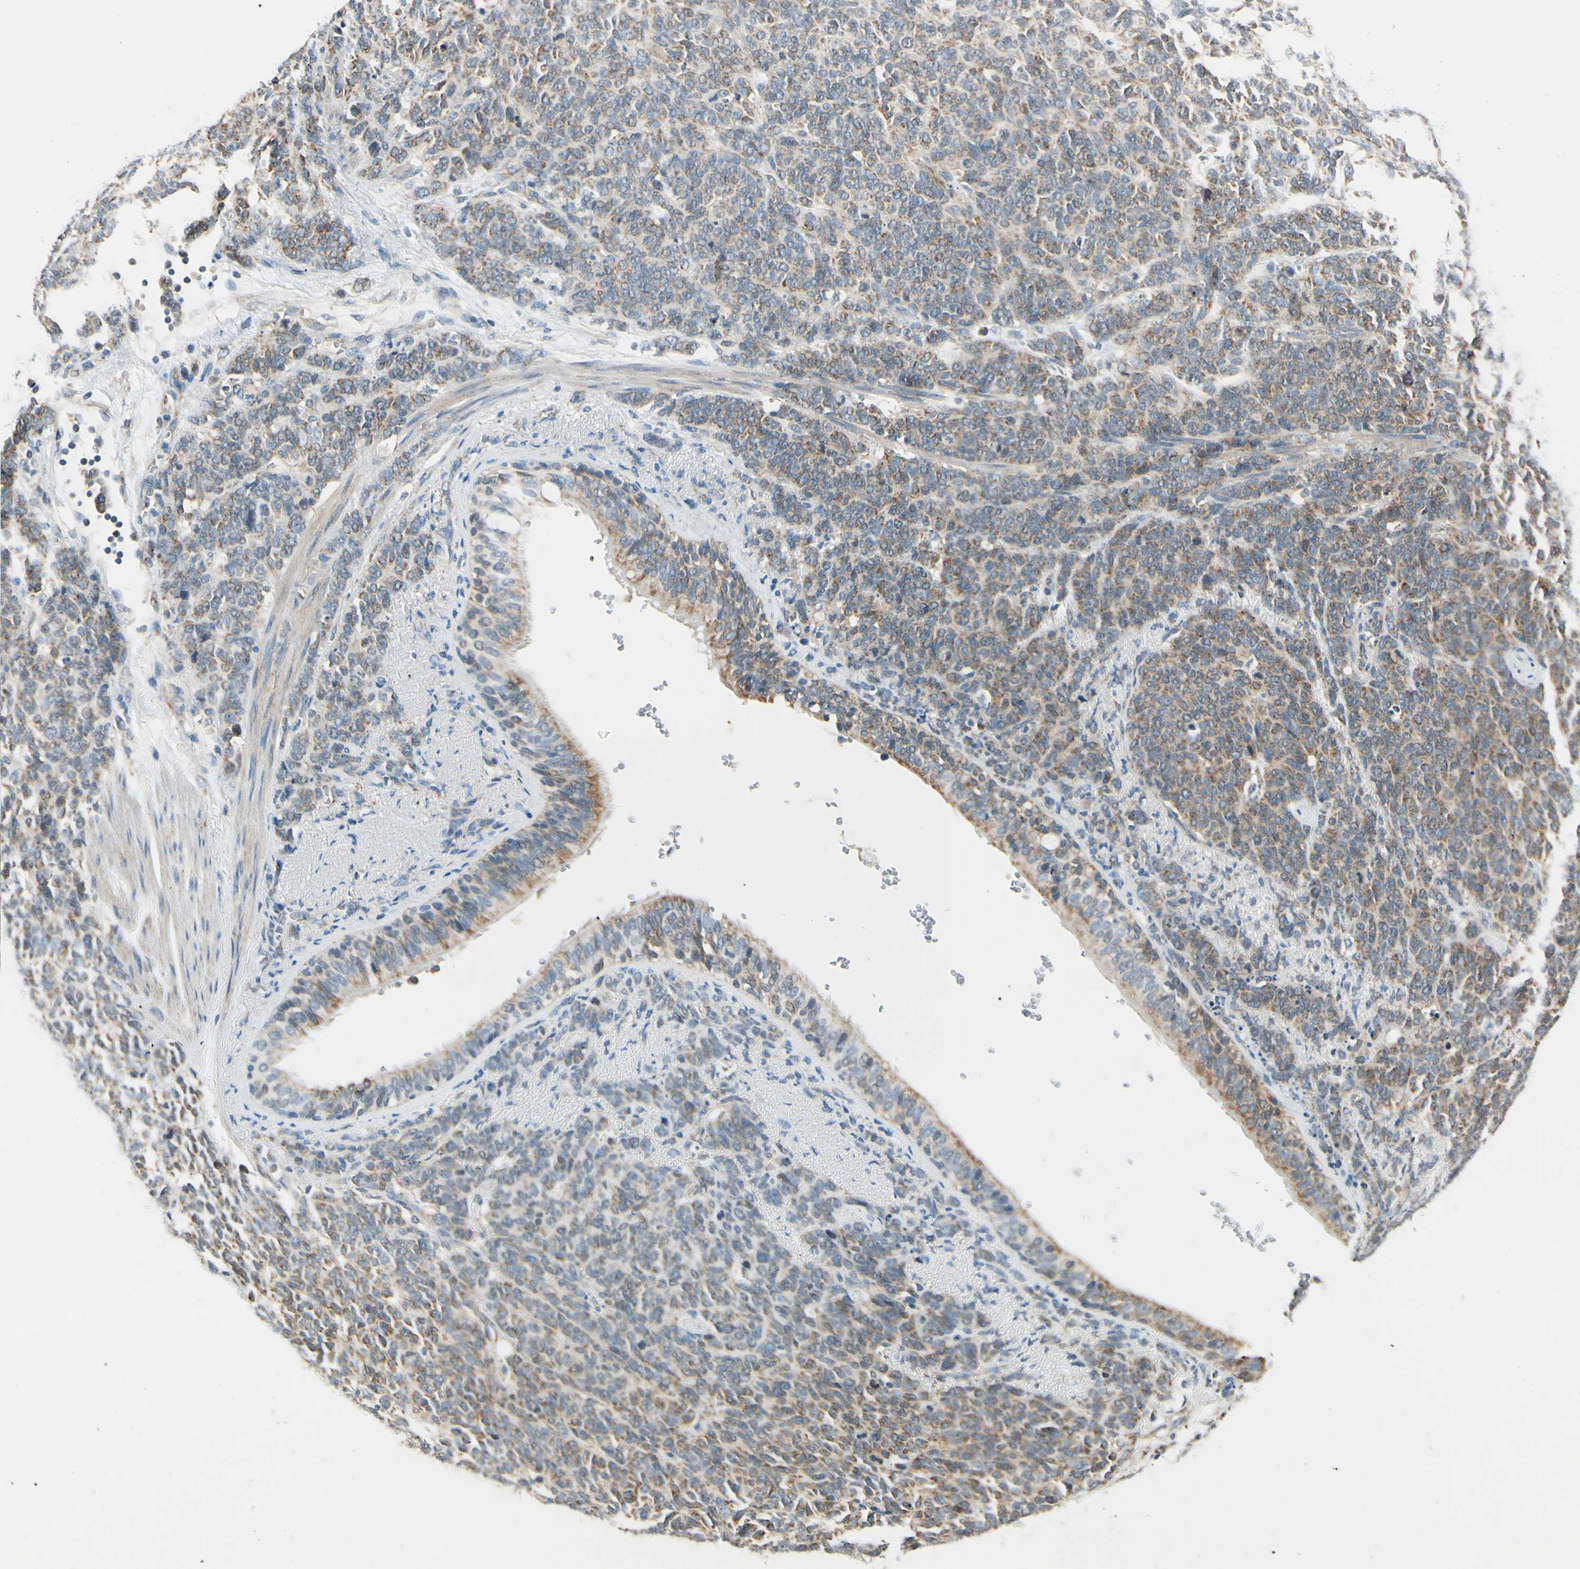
{"staining": {"intensity": "weak", "quantity": ">75%", "location": "cytoplasmic/membranous"}, "tissue": "lung cancer", "cell_type": "Tumor cells", "image_type": "cancer", "snomed": [{"axis": "morphology", "description": "Neoplasm, malignant, NOS"}, {"axis": "topography", "description": "Lung"}], "caption": "A low amount of weak cytoplasmic/membranous staining is seen in approximately >75% of tumor cells in neoplasm (malignant) (lung) tissue.", "gene": "EPHB3", "patient": {"sex": "female", "age": 58}}